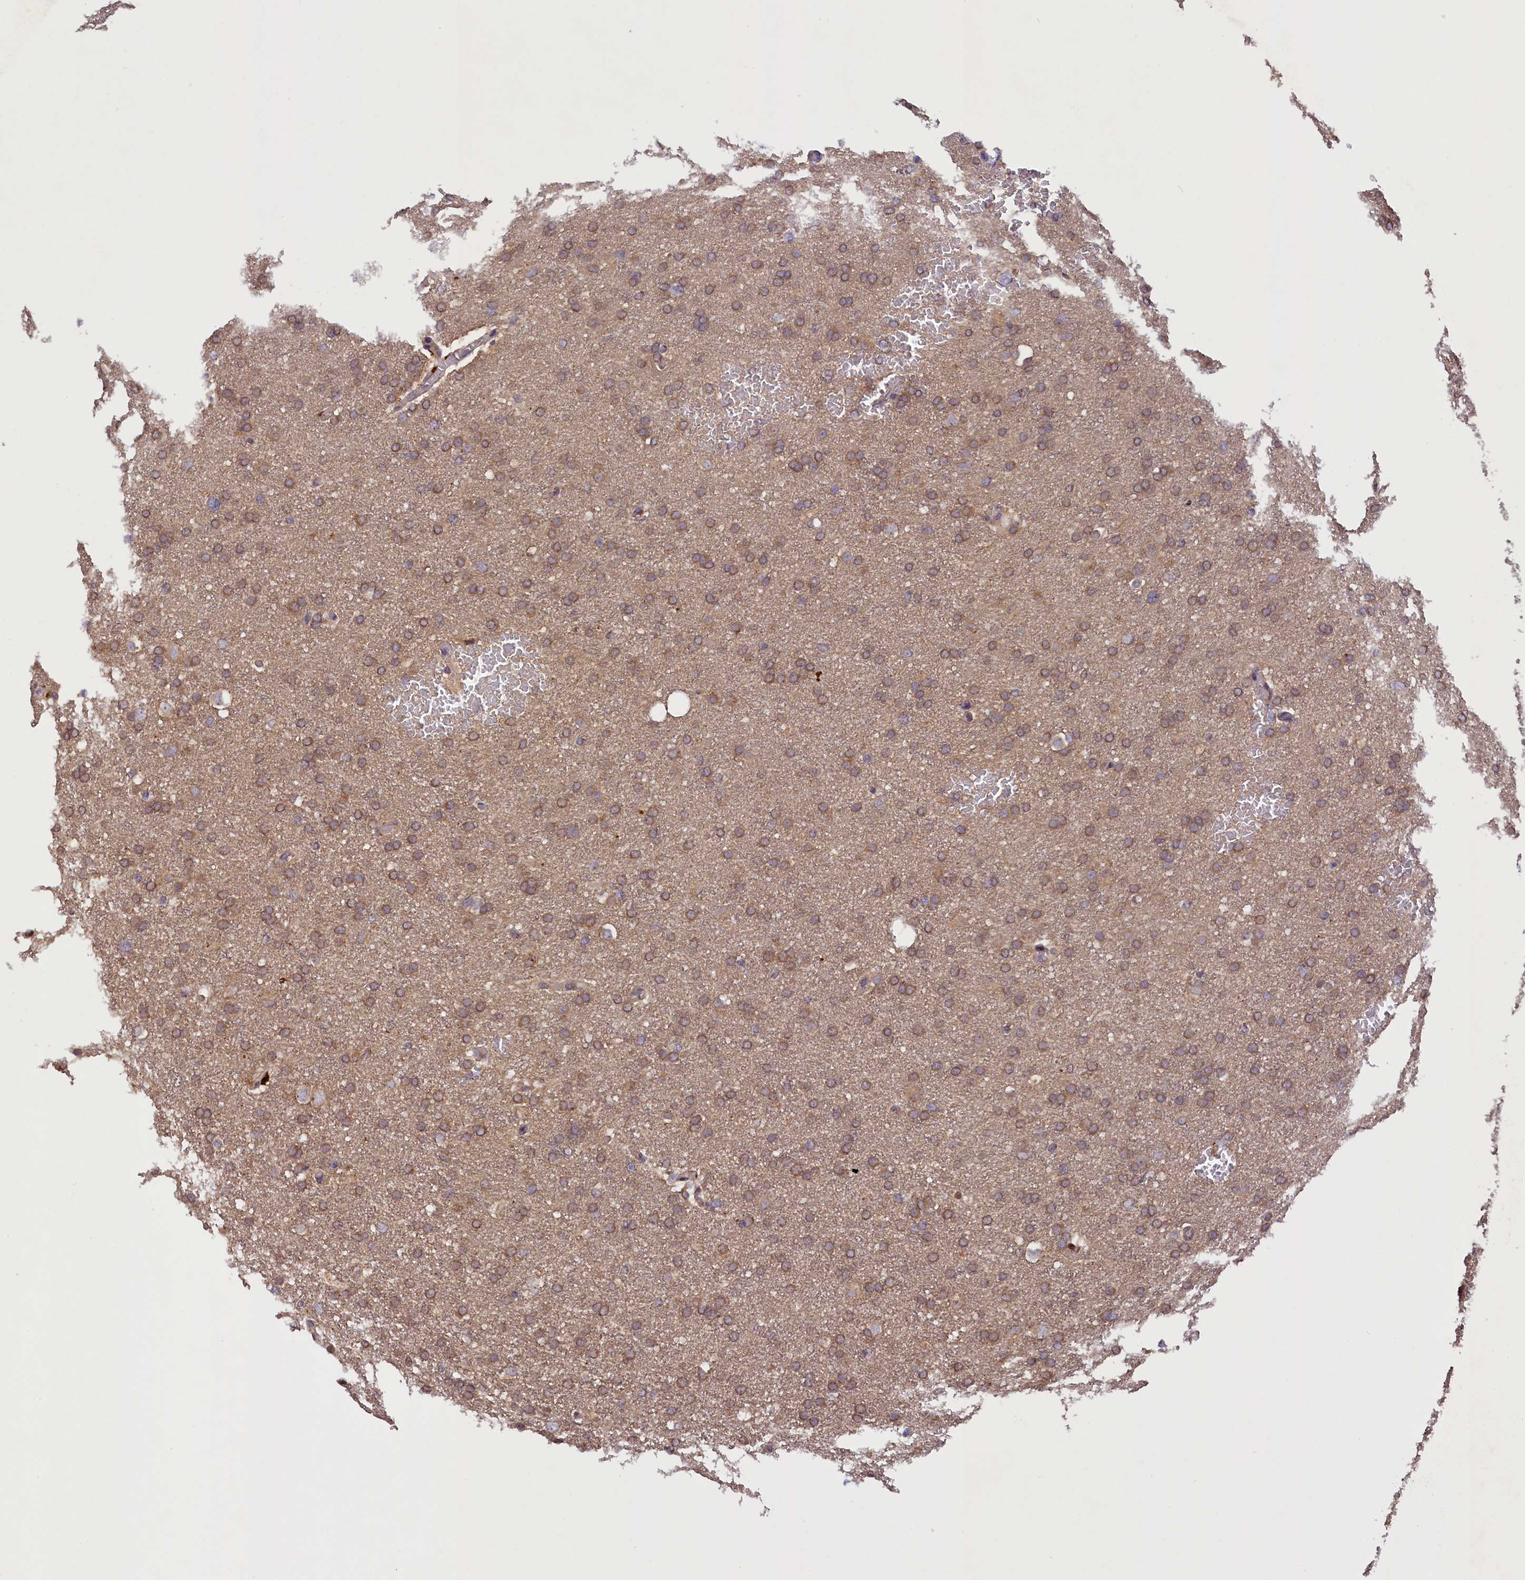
{"staining": {"intensity": "moderate", "quantity": ">75%", "location": "cytoplasmic/membranous"}, "tissue": "glioma", "cell_type": "Tumor cells", "image_type": "cancer", "snomed": [{"axis": "morphology", "description": "Glioma, malignant, High grade"}, {"axis": "topography", "description": "Cerebral cortex"}], "caption": "IHC histopathology image of human malignant glioma (high-grade) stained for a protein (brown), which reveals medium levels of moderate cytoplasmic/membranous staining in about >75% of tumor cells.", "gene": "CCDC9B", "patient": {"sex": "female", "age": 36}}